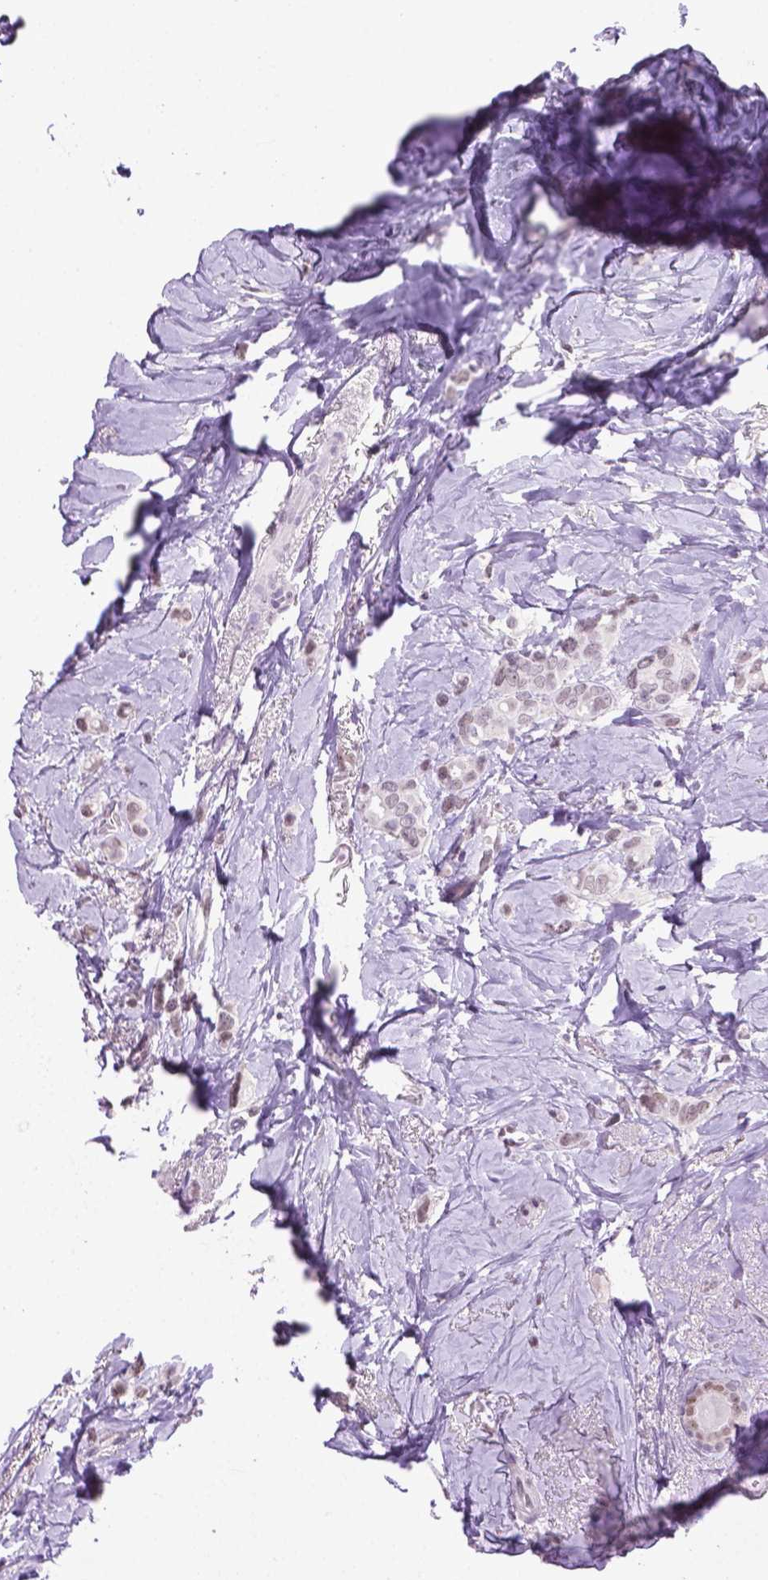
{"staining": {"intensity": "weak", "quantity": "25%-75%", "location": "nuclear"}, "tissue": "breast cancer", "cell_type": "Tumor cells", "image_type": "cancer", "snomed": [{"axis": "morphology", "description": "Lobular carcinoma"}, {"axis": "topography", "description": "Breast"}], "caption": "There is low levels of weak nuclear expression in tumor cells of breast lobular carcinoma, as demonstrated by immunohistochemical staining (brown color).", "gene": "ABI2", "patient": {"sex": "female", "age": 66}}